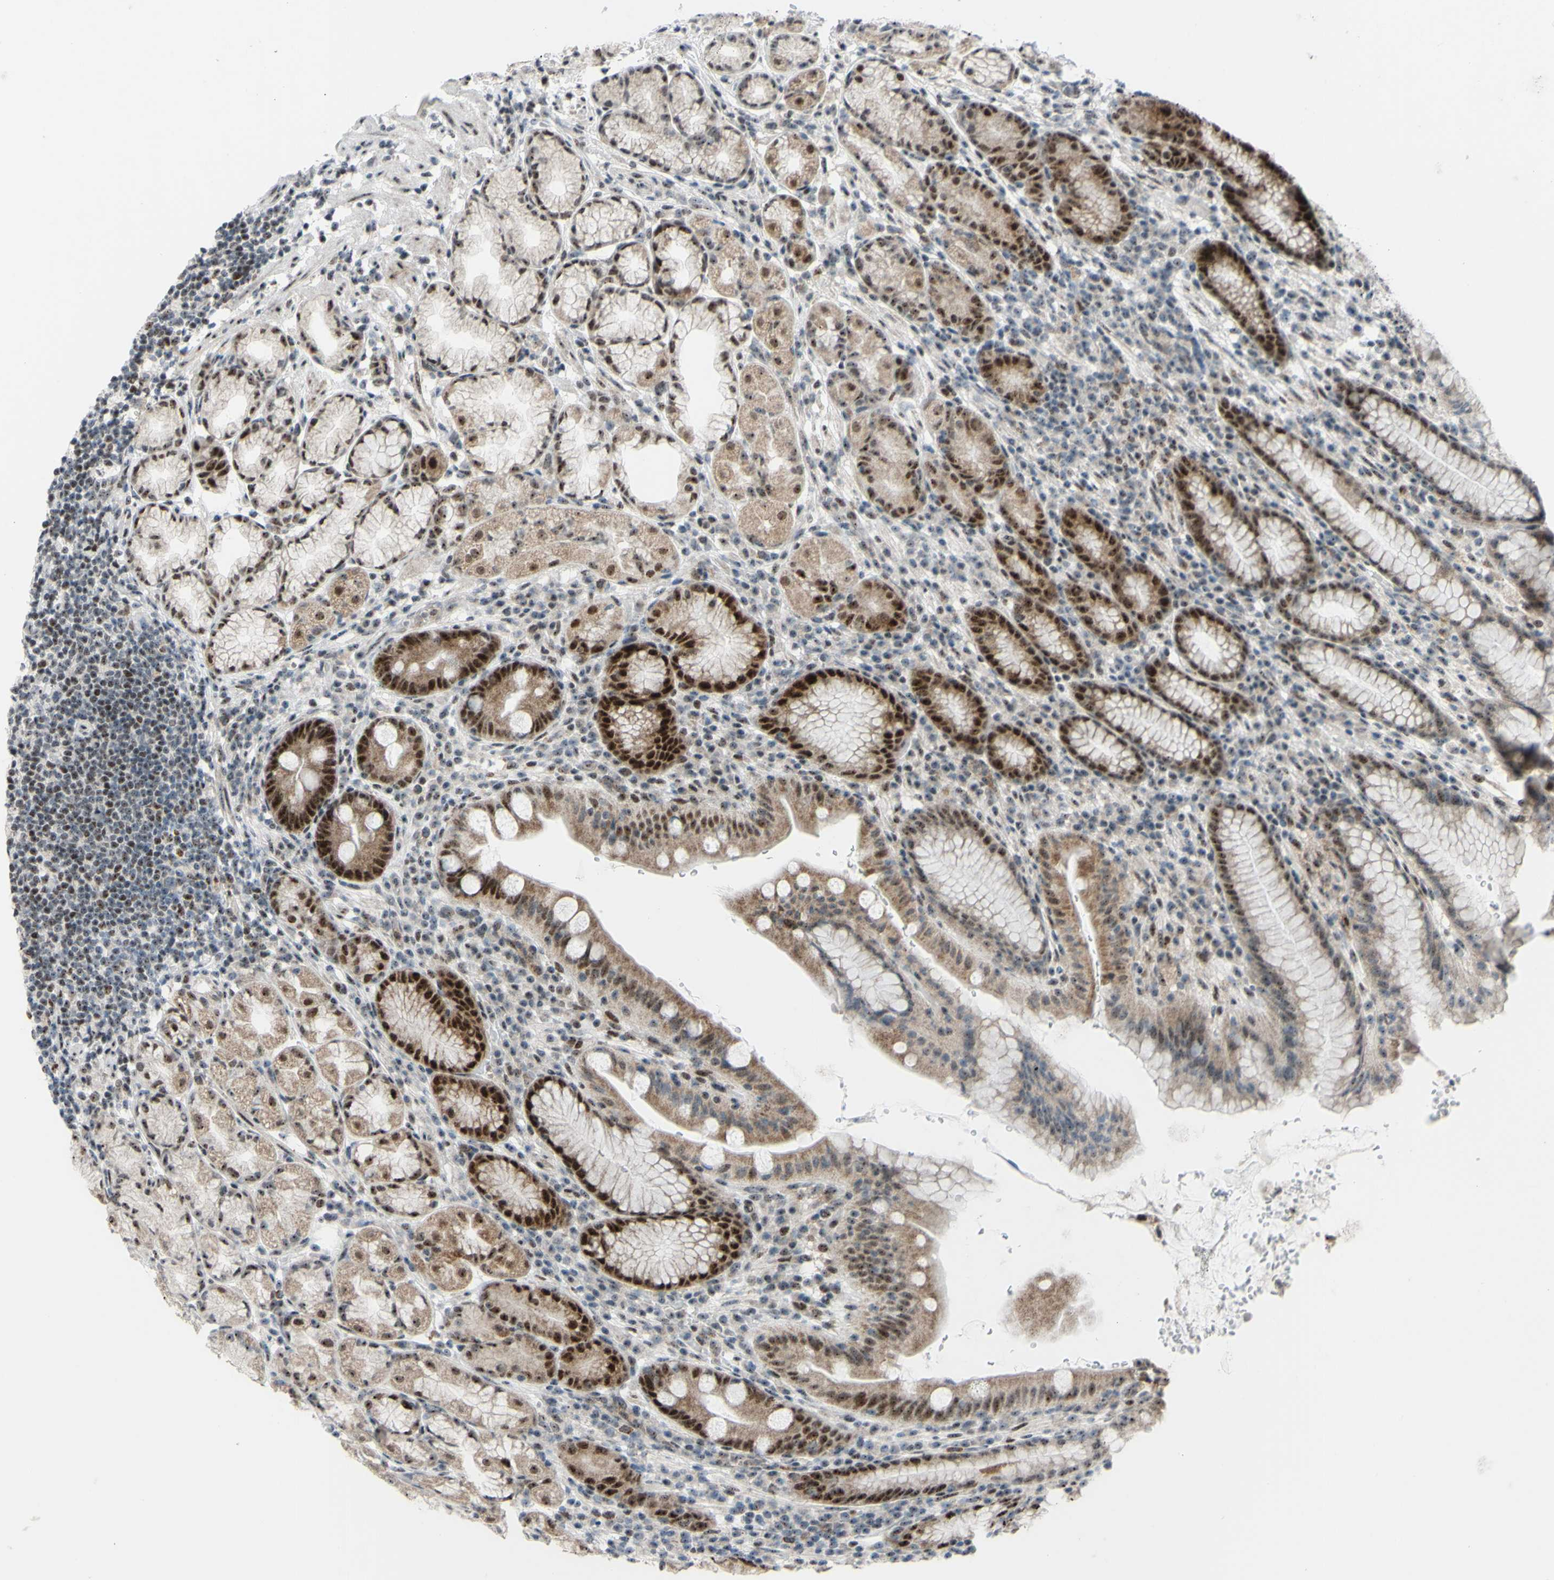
{"staining": {"intensity": "strong", "quantity": ">75%", "location": "cytoplasmic/membranous,nuclear"}, "tissue": "stomach", "cell_type": "Glandular cells", "image_type": "normal", "snomed": [{"axis": "morphology", "description": "Normal tissue, NOS"}, {"axis": "topography", "description": "Stomach, lower"}], "caption": "This photomicrograph exhibits immunohistochemistry staining of benign stomach, with high strong cytoplasmic/membranous,nuclear expression in approximately >75% of glandular cells.", "gene": "POLR1A", "patient": {"sex": "male", "age": 52}}